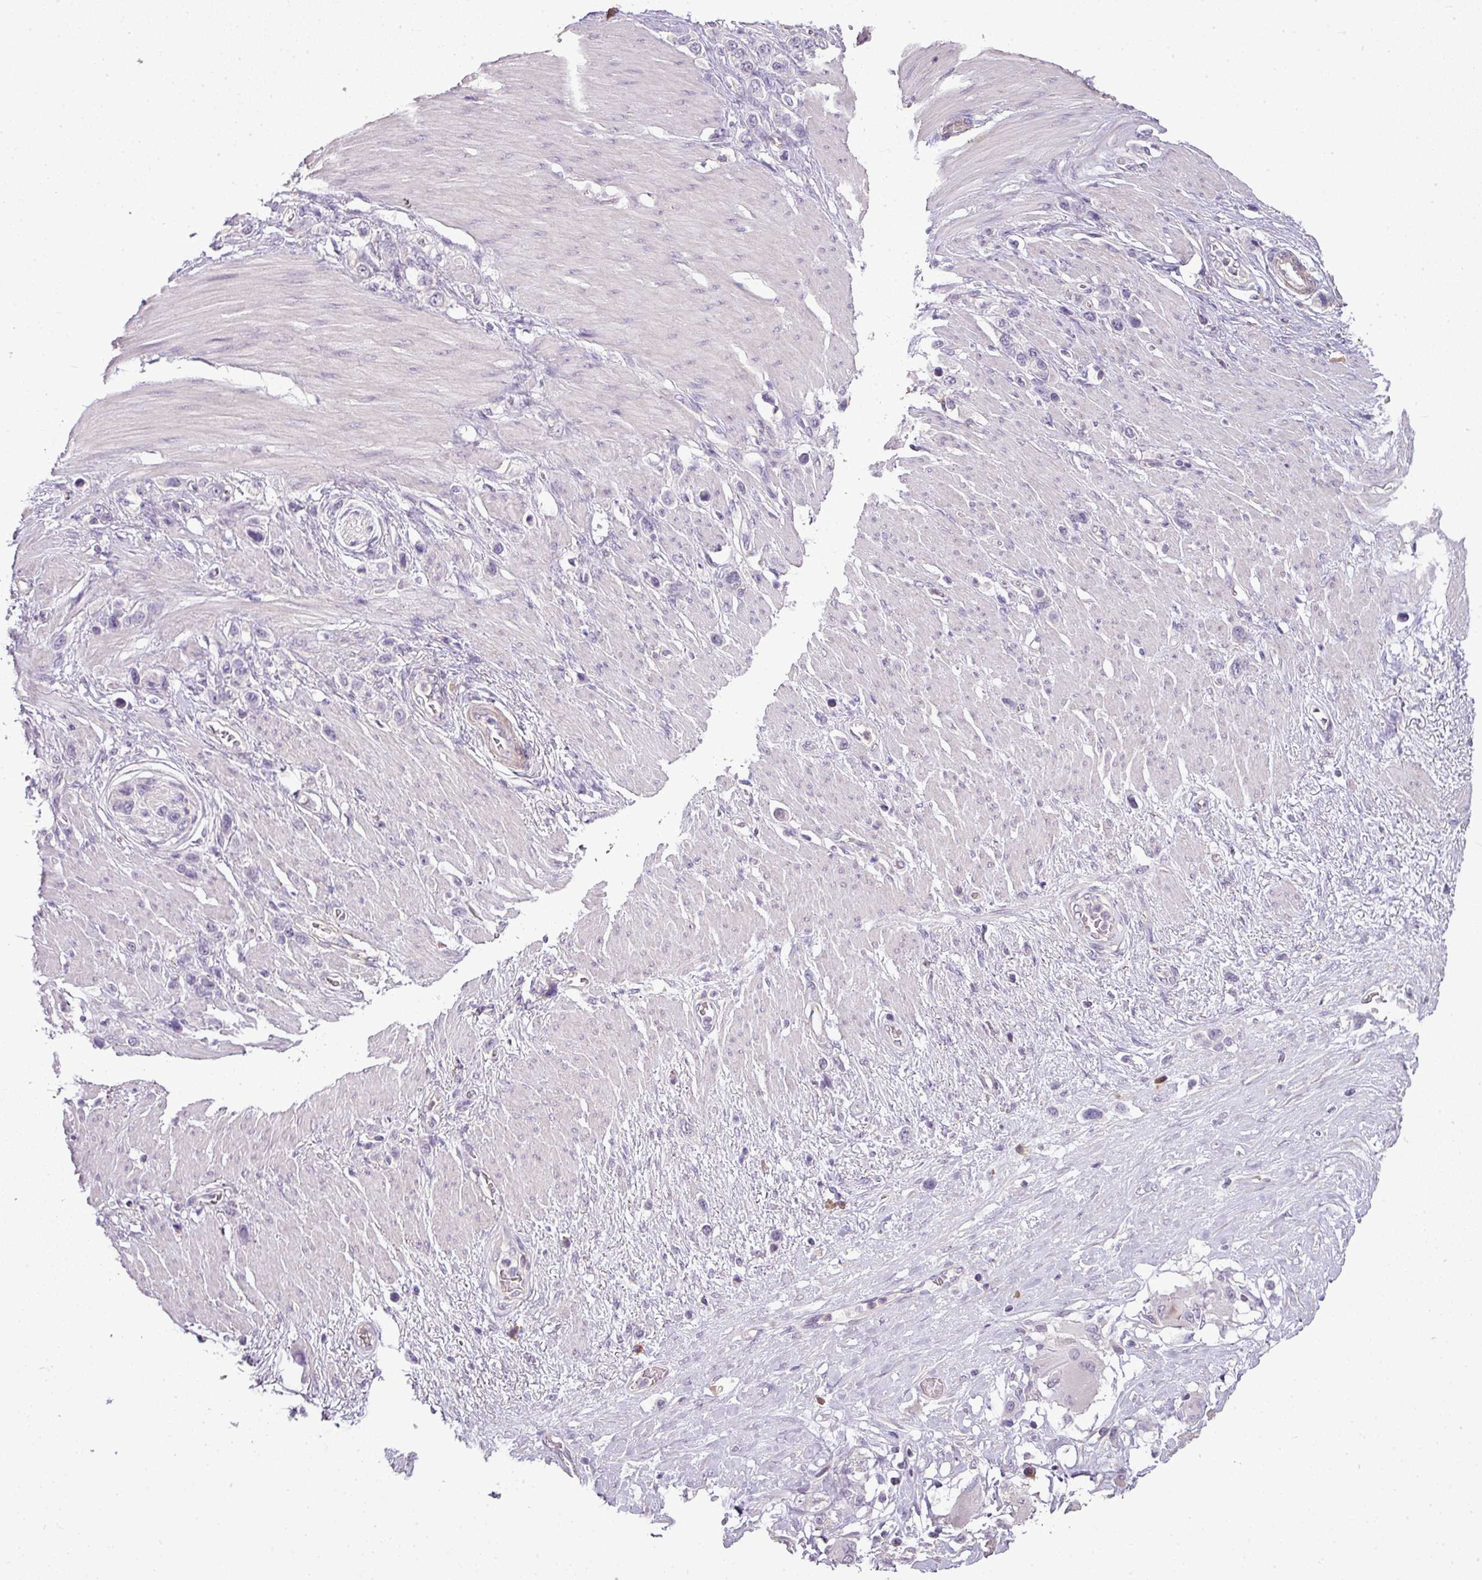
{"staining": {"intensity": "negative", "quantity": "none", "location": "none"}, "tissue": "stomach cancer", "cell_type": "Tumor cells", "image_type": "cancer", "snomed": [{"axis": "morphology", "description": "Adenocarcinoma, NOS"}, {"axis": "morphology", "description": "Adenocarcinoma, High grade"}, {"axis": "topography", "description": "Stomach, upper"}, {"axis": "topography", "description": "Stomach, lower"}], "caption": "A photomicrograph of human stomach adenocarcinoma is negative for staining in tumor cells.", "gene": "LY9", "patient": {"sex": "female", "age": 65}}